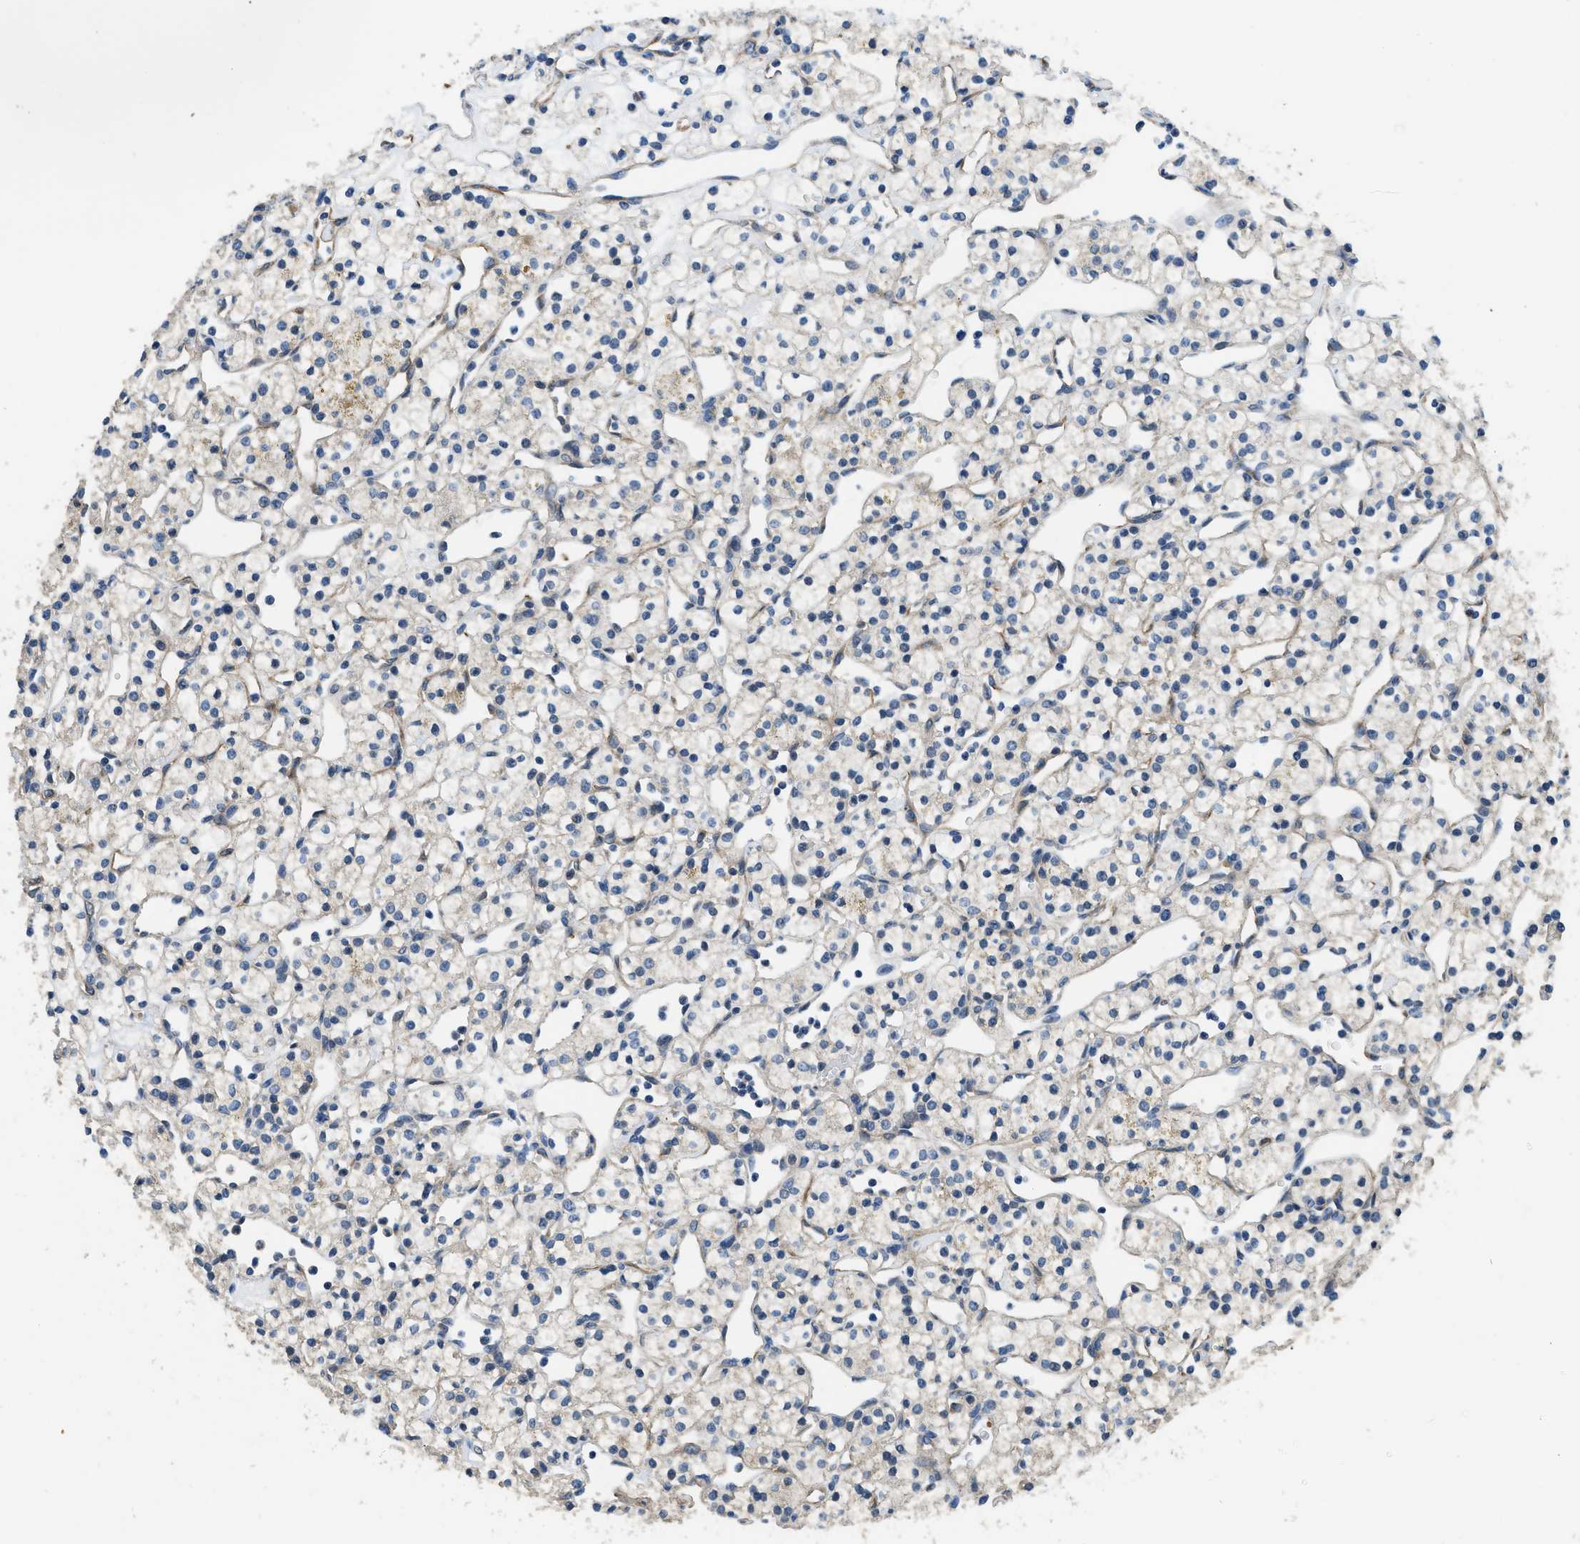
{"staining": {"intensity": "weak", "quantity": "<25%", "location": "cytoplasmic/membranous"}, "tissue": "renal cancer", "cell_type": "Tumor cells", "image_type": "cancer", "snomed": [{"axis": "morphology", "description": "Adenocarcinoma, NOS"}, {"axis": "topography", "description": "Kidney"}], "caption": "High magnification brightfield microscopy of renal cancer (adenocarcinoma) stained with DAB (3,3'-diaminobenzidine) (brown) and counterstained with hematoxylin (blue): tumor cells show no significant staining.", "gene": "SSH2", "patient": {"sex": "female", "age": 60}}